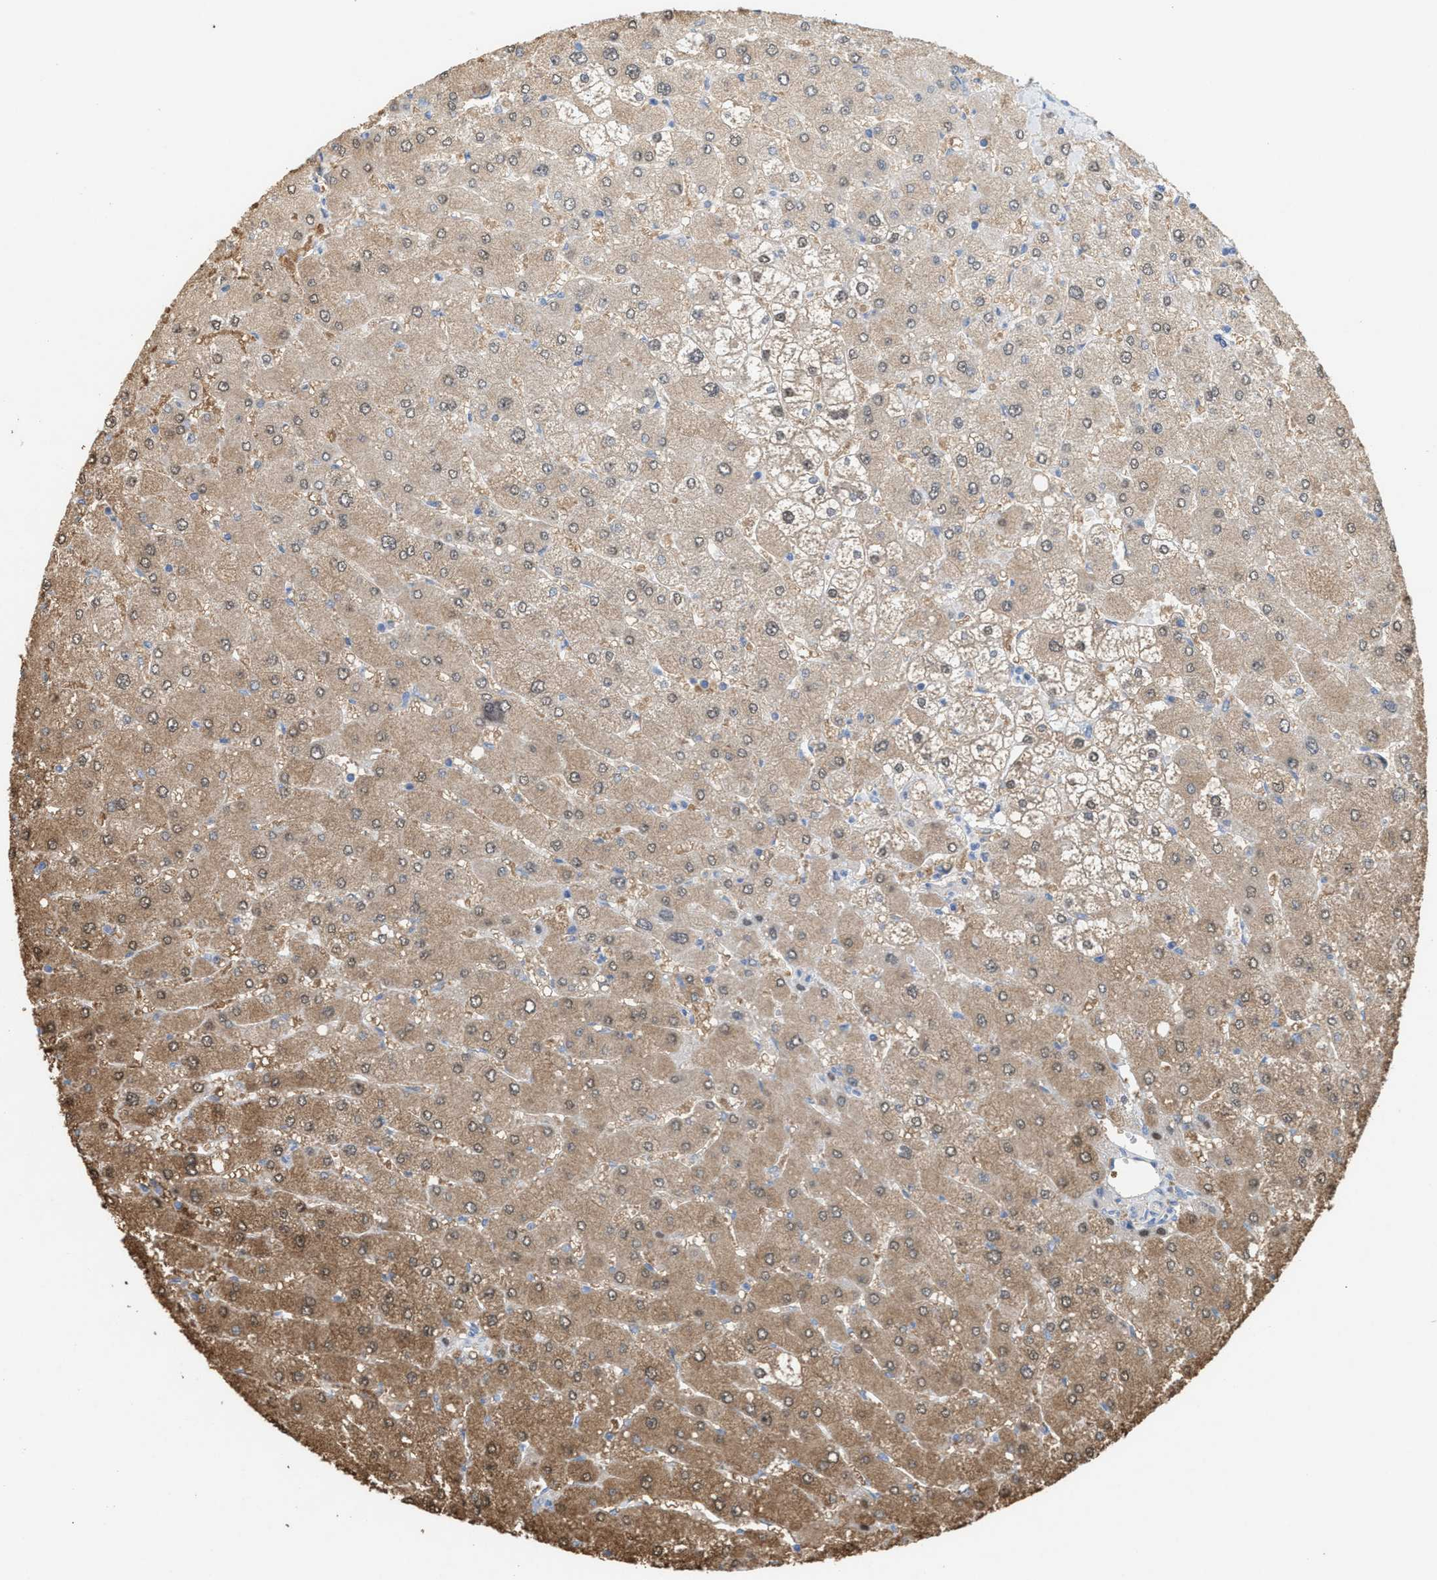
{"staining": {"intensity": "negative", "quantity": "none", "location": "none"}, "tissue": "liver", "cell_type": "Cholangiocytes", "image_type": "normal", "snomed": [{"axis": "morphology", "description": "Normal tissue, NOS"}, {"axis": "topography", "description": "Liver"}], "caption": "The image displays no significant expression in cholangiocytes of liver.", "gene": "UBAP2", "patient": {"sex": "male", "age": 55}}